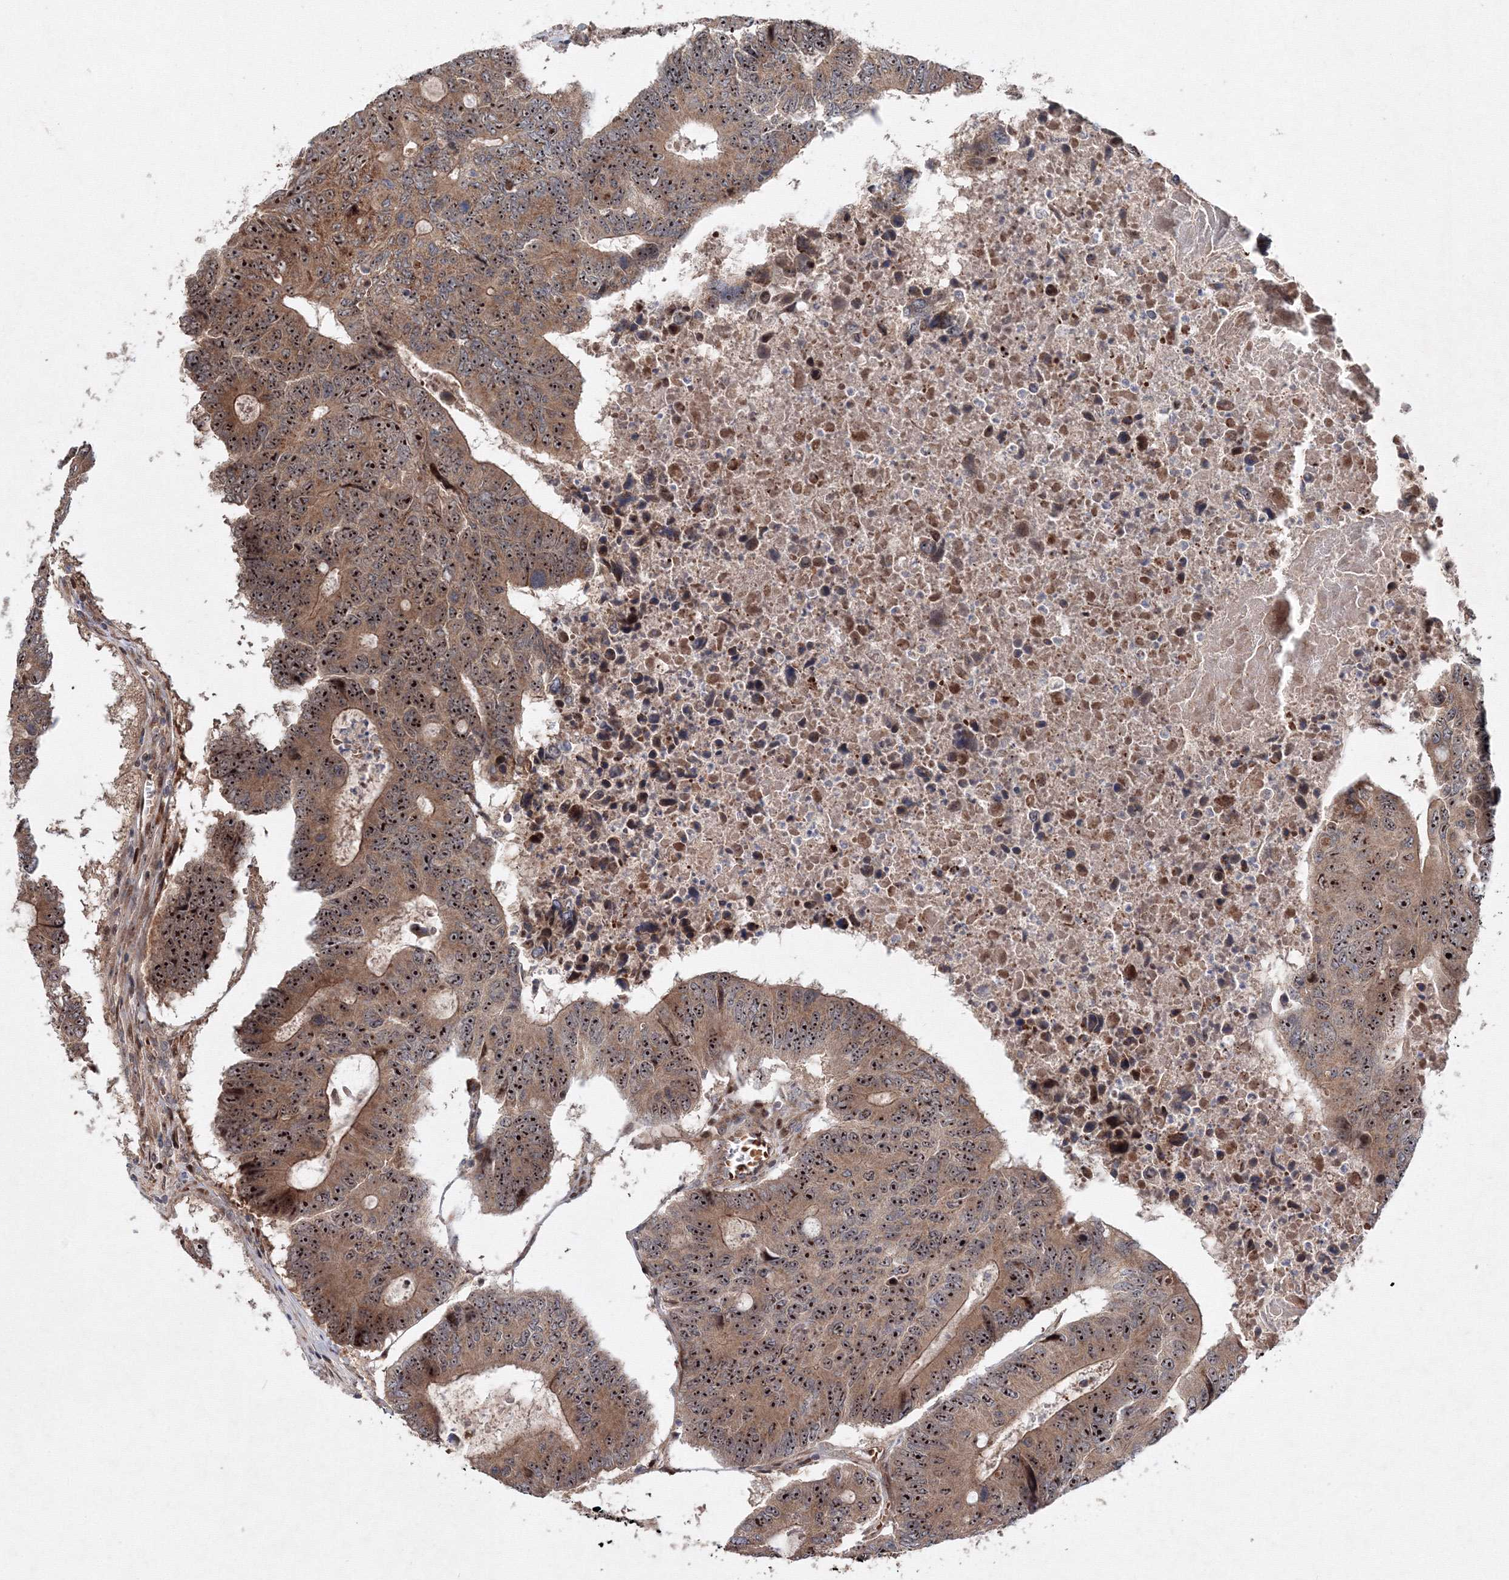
{"staining": {"intensity": "moderate", "quantity": ">75%", "location": "cytoplasmic/membranous,nuclear"}, "tissue": "colorectal cancer", "cell_type": "Tumor cells", "image_type": "cancer", "snomed": [{"axis": "morphology", "description": "Adenocarcinoma, NOS"}, {"axis": "topography", "description": "Colon"}], "caption": "Immunohistochemistry (IHC) photomicrograph of colorectal cancer stained for a protein (brown), which demonstrates medium levels of moderate cytoplasmic/membranous and nuclear expression in approximately >75% of tumor cells.", "gene": "ANKAR", "patient": {"sex": "male", "age": 87}}